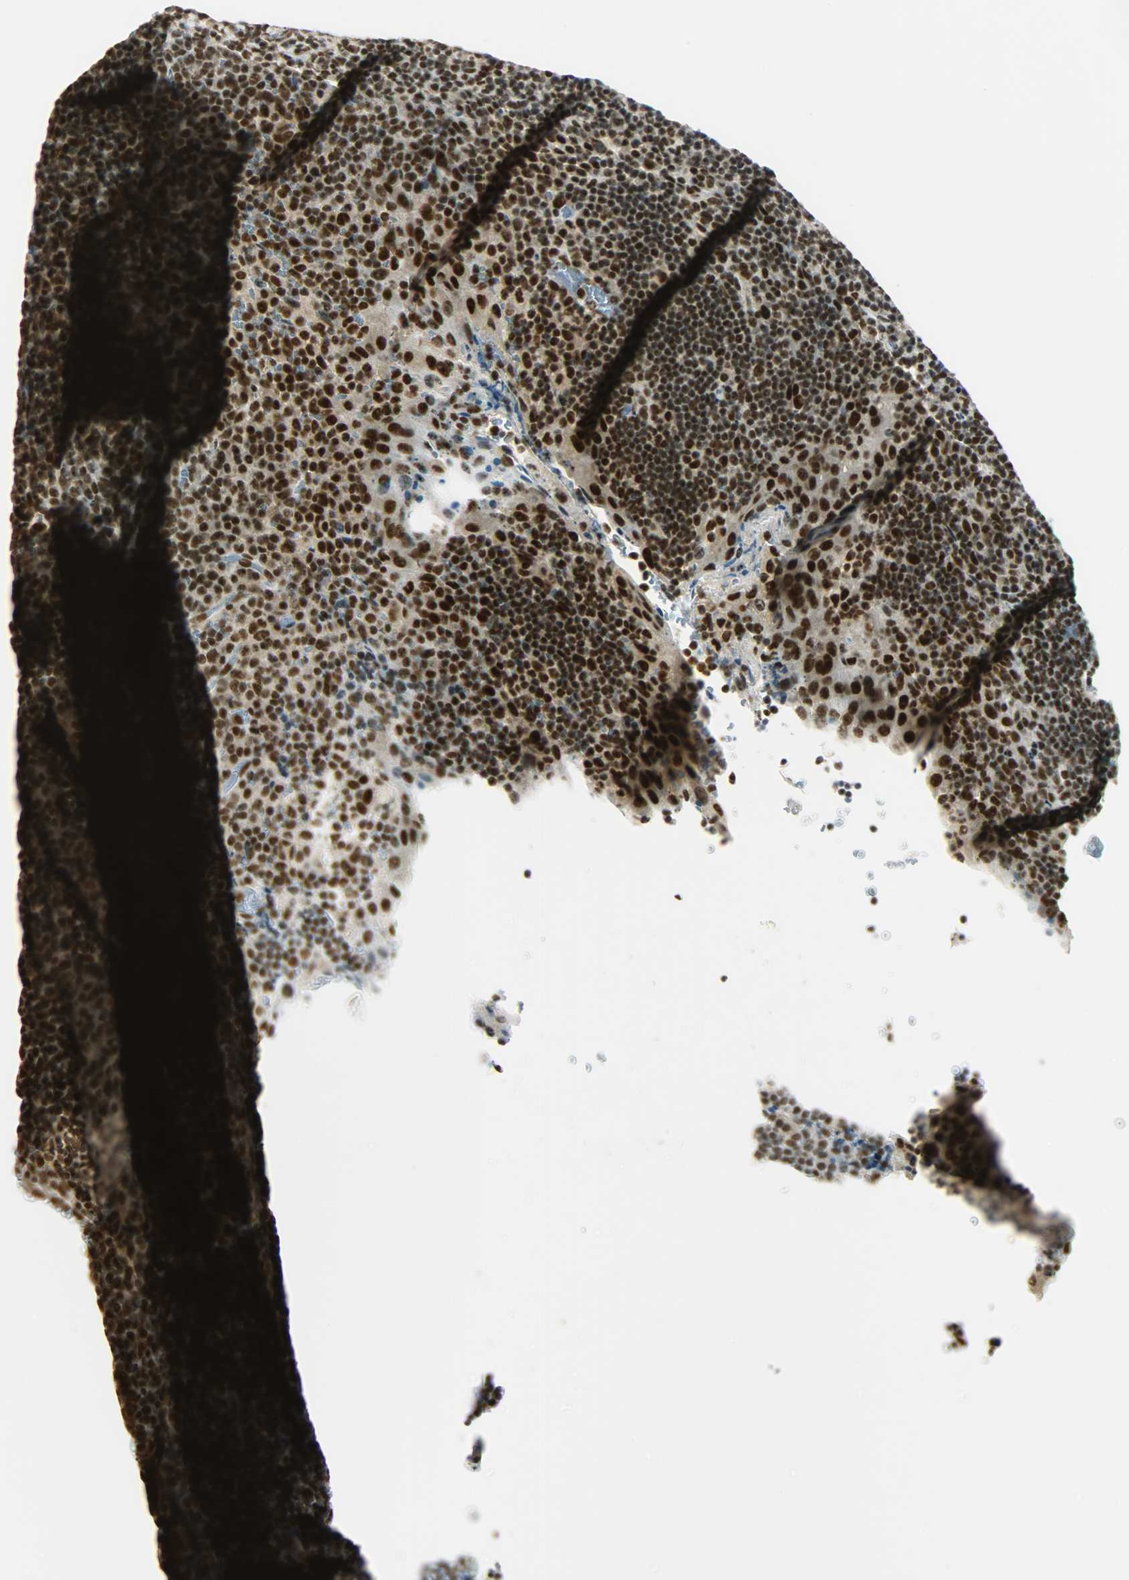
{"staining": {"intensity": "strong", "quantity": ">75%", "location": "nuclear"}, "tissue": "tonsil", "cell_type": "Non-germinal center cells", "image_type": "normal", "snomed": [{"axis": "morphology", "description": "Normal tissue, NOS"}, {"axis": "topography", "description": "Tonsil"}], "caption": "DAB immunohistochemical staining of unremarkable tonsil exhibits strong nuclear protein positivity in approximately >75% of non-germinal center cells. (Stains: DAB in brown, nuclei in blue, Microscopy: brightfield microscopy at high magnification).", "gene": "SUGP1", "patient": {"sex": "male", "age": 20}}